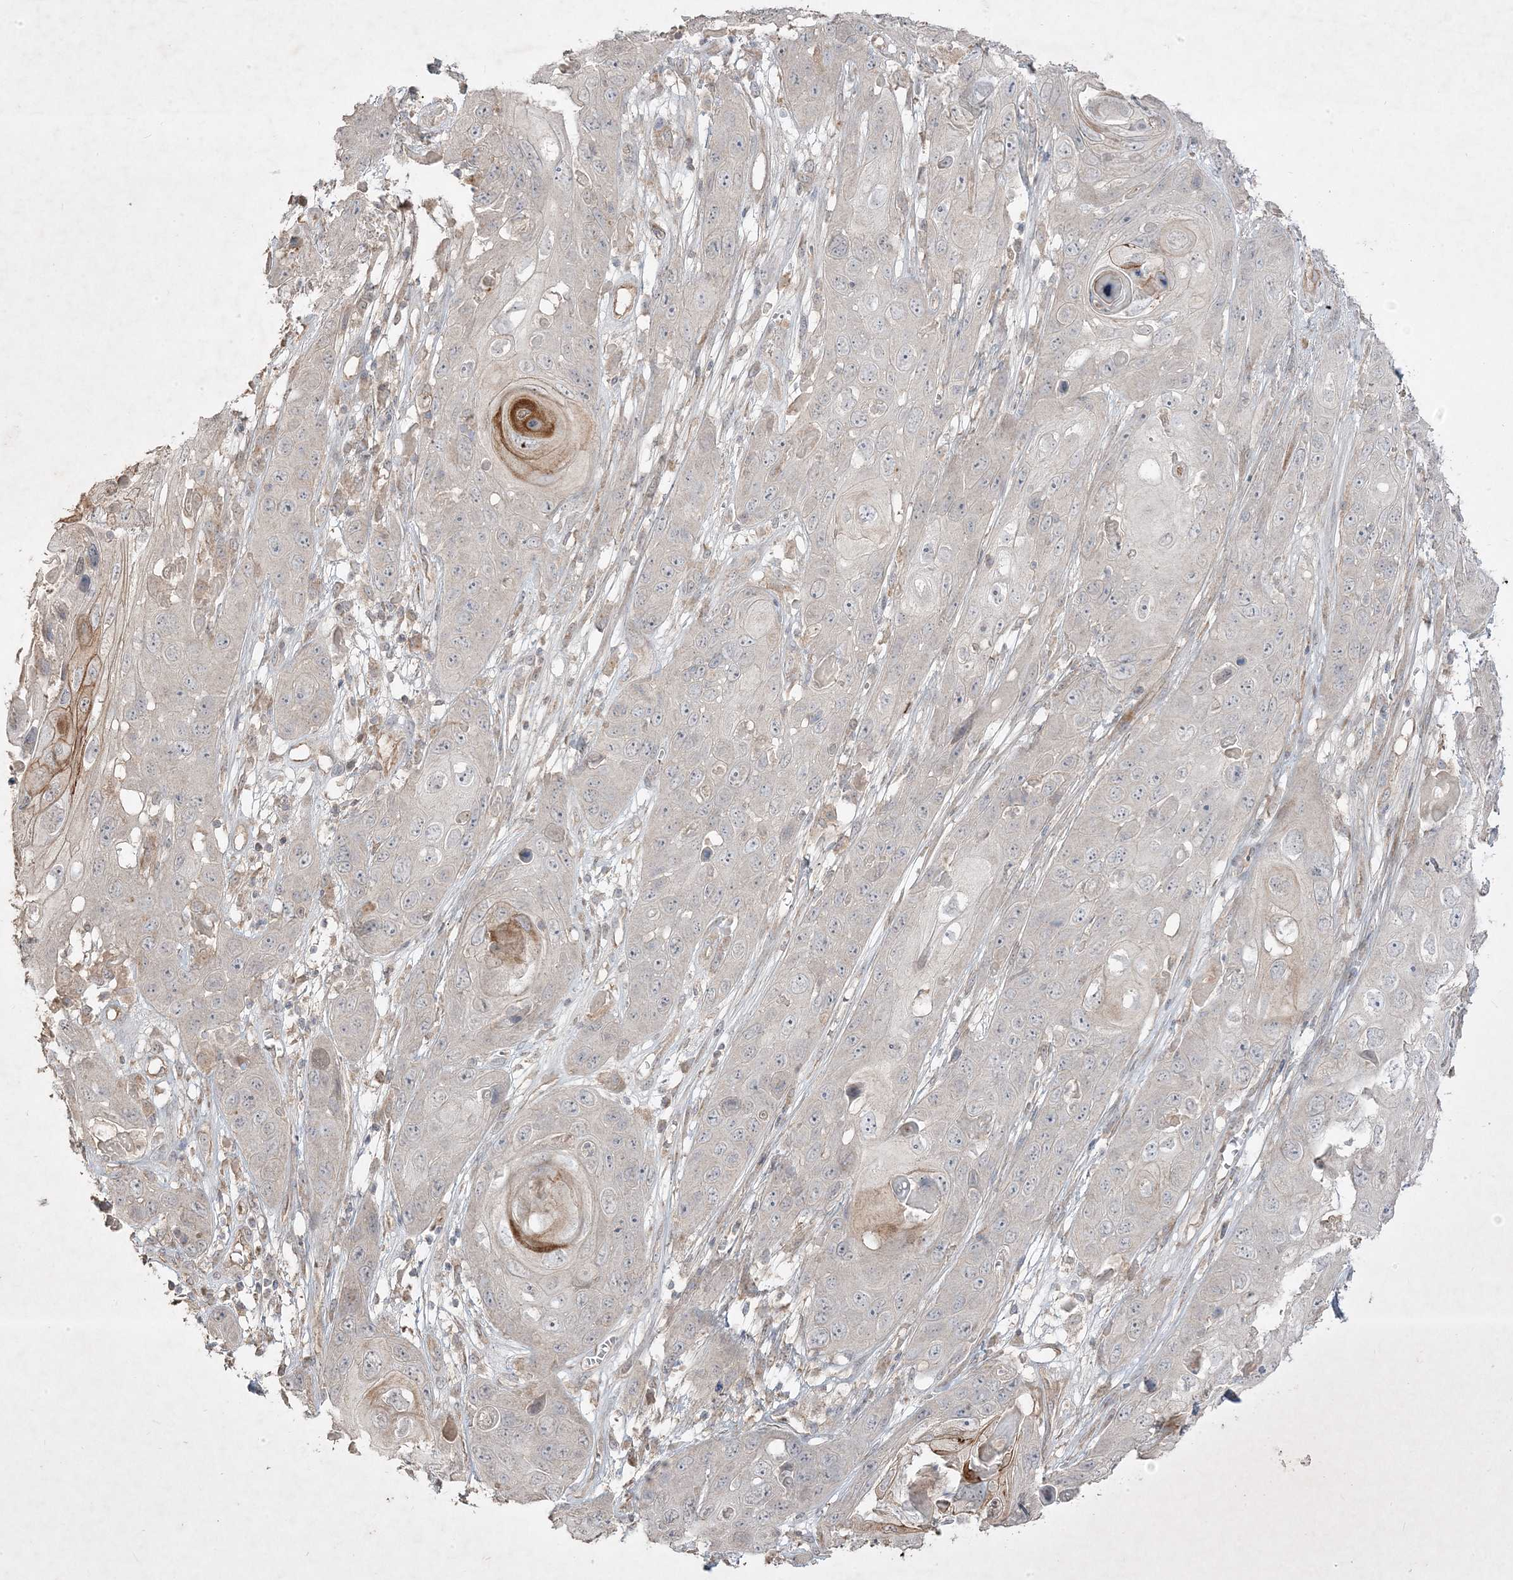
{"staining": {"intensity": "negative", "quantity": "none", "location": "none"}, "tissue": "skin cancer", "cell_type": "Tumor cells", "image_type": "cancer", "snomed": [{"axis": "morphology", "description": "Squamous cell carcinoma, NOS"}, {"axis": "topography", "description": "Skin"}], "caption": "IHC histopathology image of neoplastic tissue: skin squamous cell carcinoma stained with DAB (3,3'-diaminobenzidine) shows no significant protein expression in tumor cells.", "gene": "RGL4", "patient": {"sex": "male", "age": 55}}